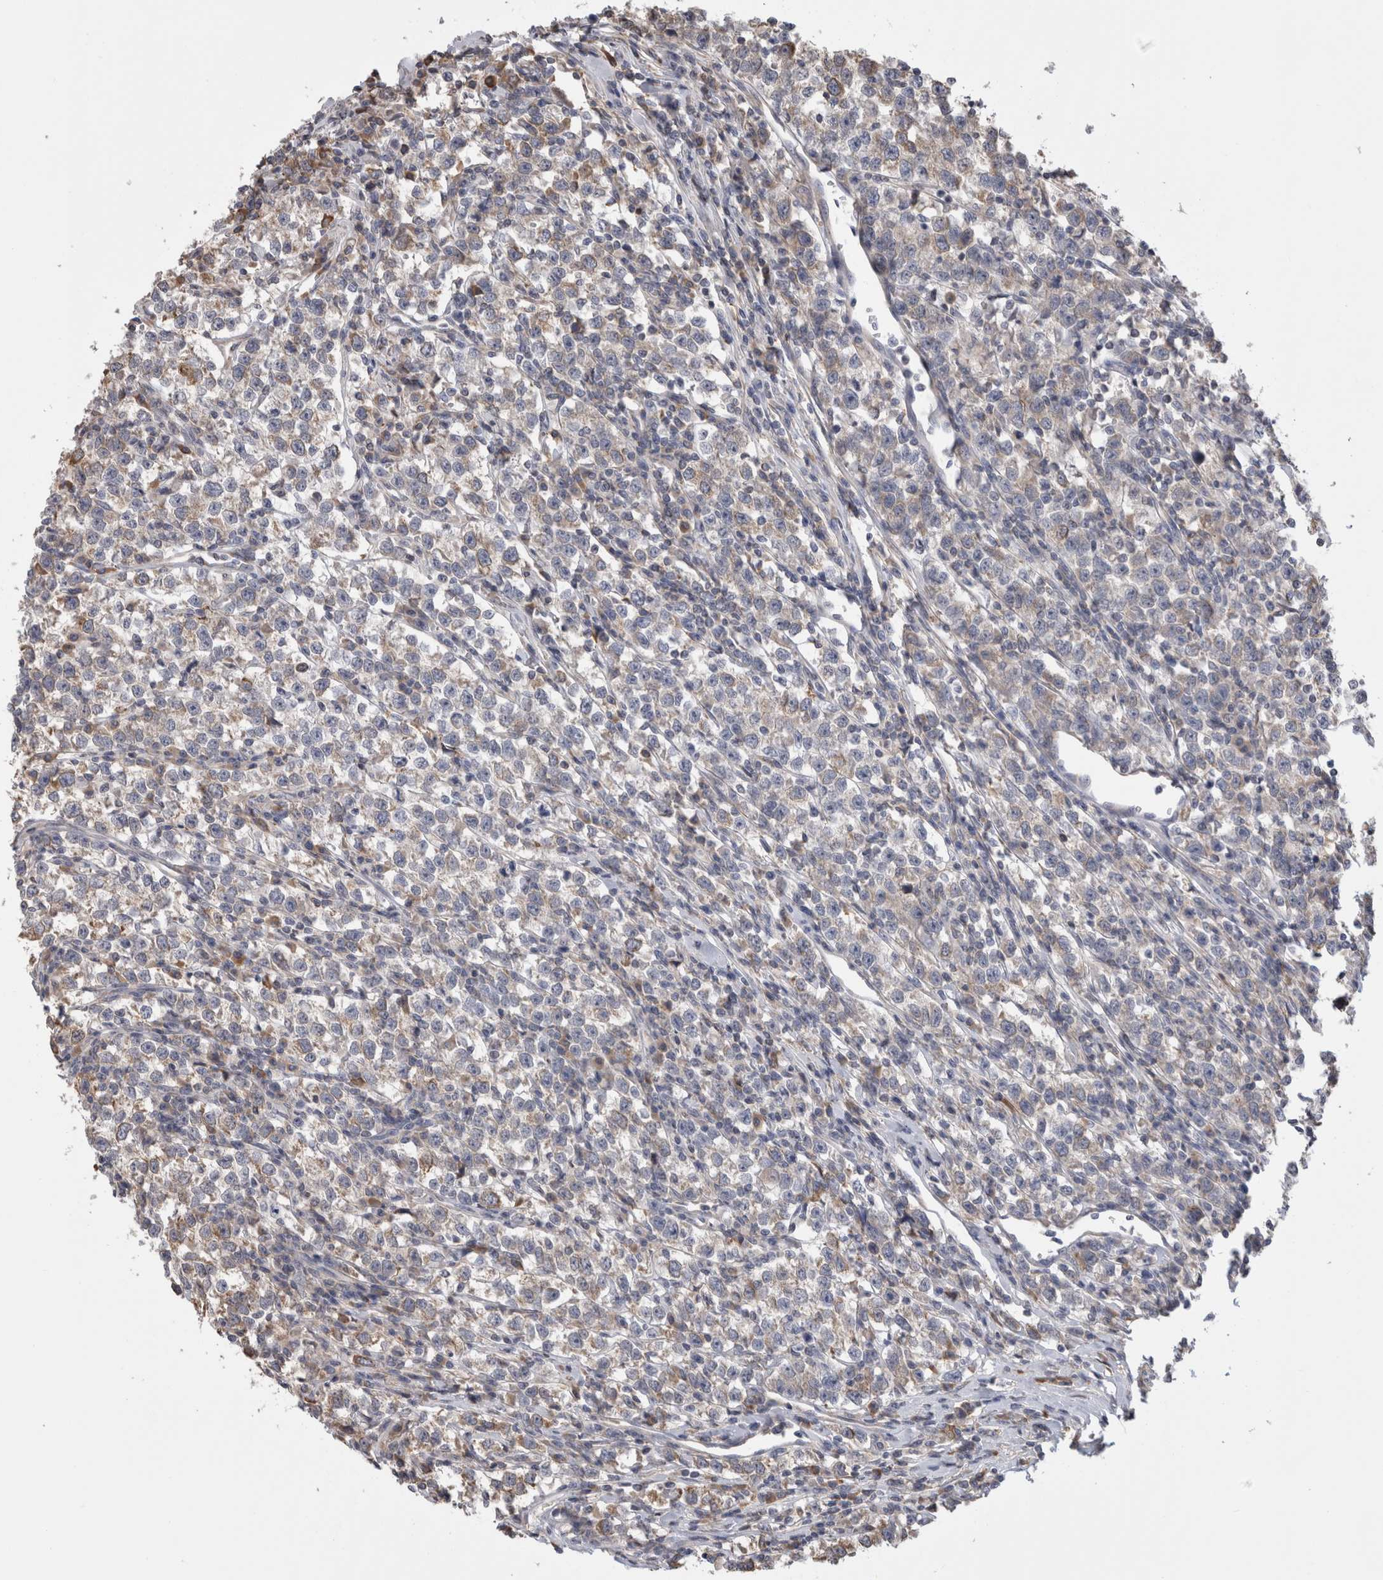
{"staining": {"intensity": "weak", "quantity": "<25%", "location": "cytoplasmic/membranous"}, "tissue": "testis cancer", "cell_type": "Tumor cells", "image_type": "cancer", "snomed": [{"axis": "morphology", "description": "Normal tissue, NOS"}, {"axis": "morphology", "description": "Seminoma, NOS"}, {"axis": "topography", "description": "Testis"}], "caption": "Immunohistochemistry image of seminoma (testis) stained for a protein (brown), which shows no expression in tumor cells. Brightfield microscopy of immunohistochemistry (IHC) stained with DAB (3,3'-diaminobenzidine) (brown) and hematoxylin (blue), captured at high magnification.", "gene": "SMAP2", "patient": {"sex": "male", "age": 43}}